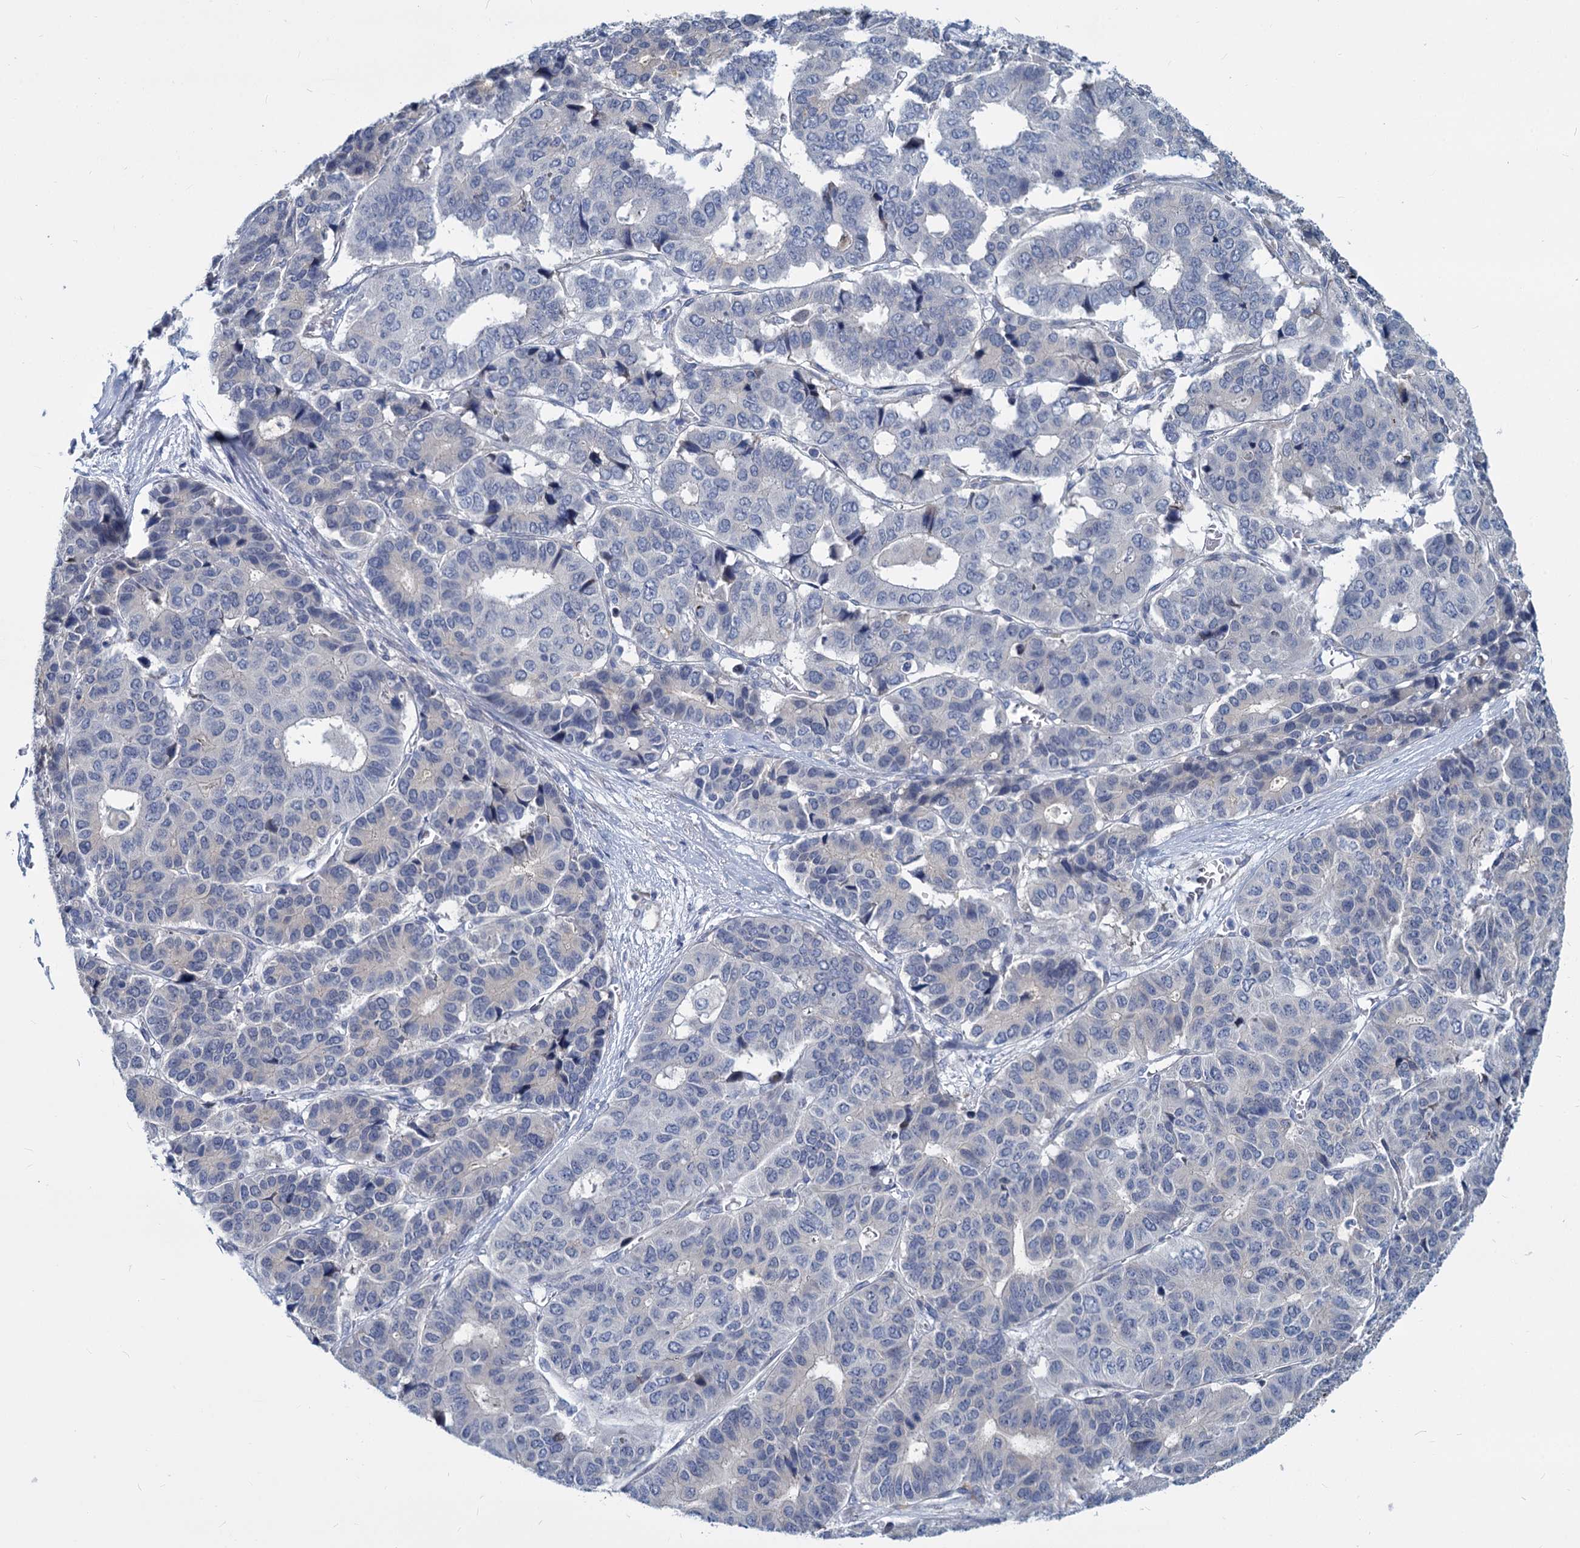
{"staining": {"intensity": "negative", "quantity": "none", "location": "none"}, "tissue": "pancreatic cancer", "cell_type": "Tumor cells", "image_type": "cancer", "snomed": [{"axis": "morphology", "description": "Adenocarcinoma, NOS"}, {"axis": "topography", "description": "Pancreas"}], "caption": "This is an immunohistochemistry (IHC) micrograph of human adenocarcinoma (pancreatic). There is no expression in tumor cells.", "gene": "GSTM3", "patient": {"sex": "male", "age": 50}}